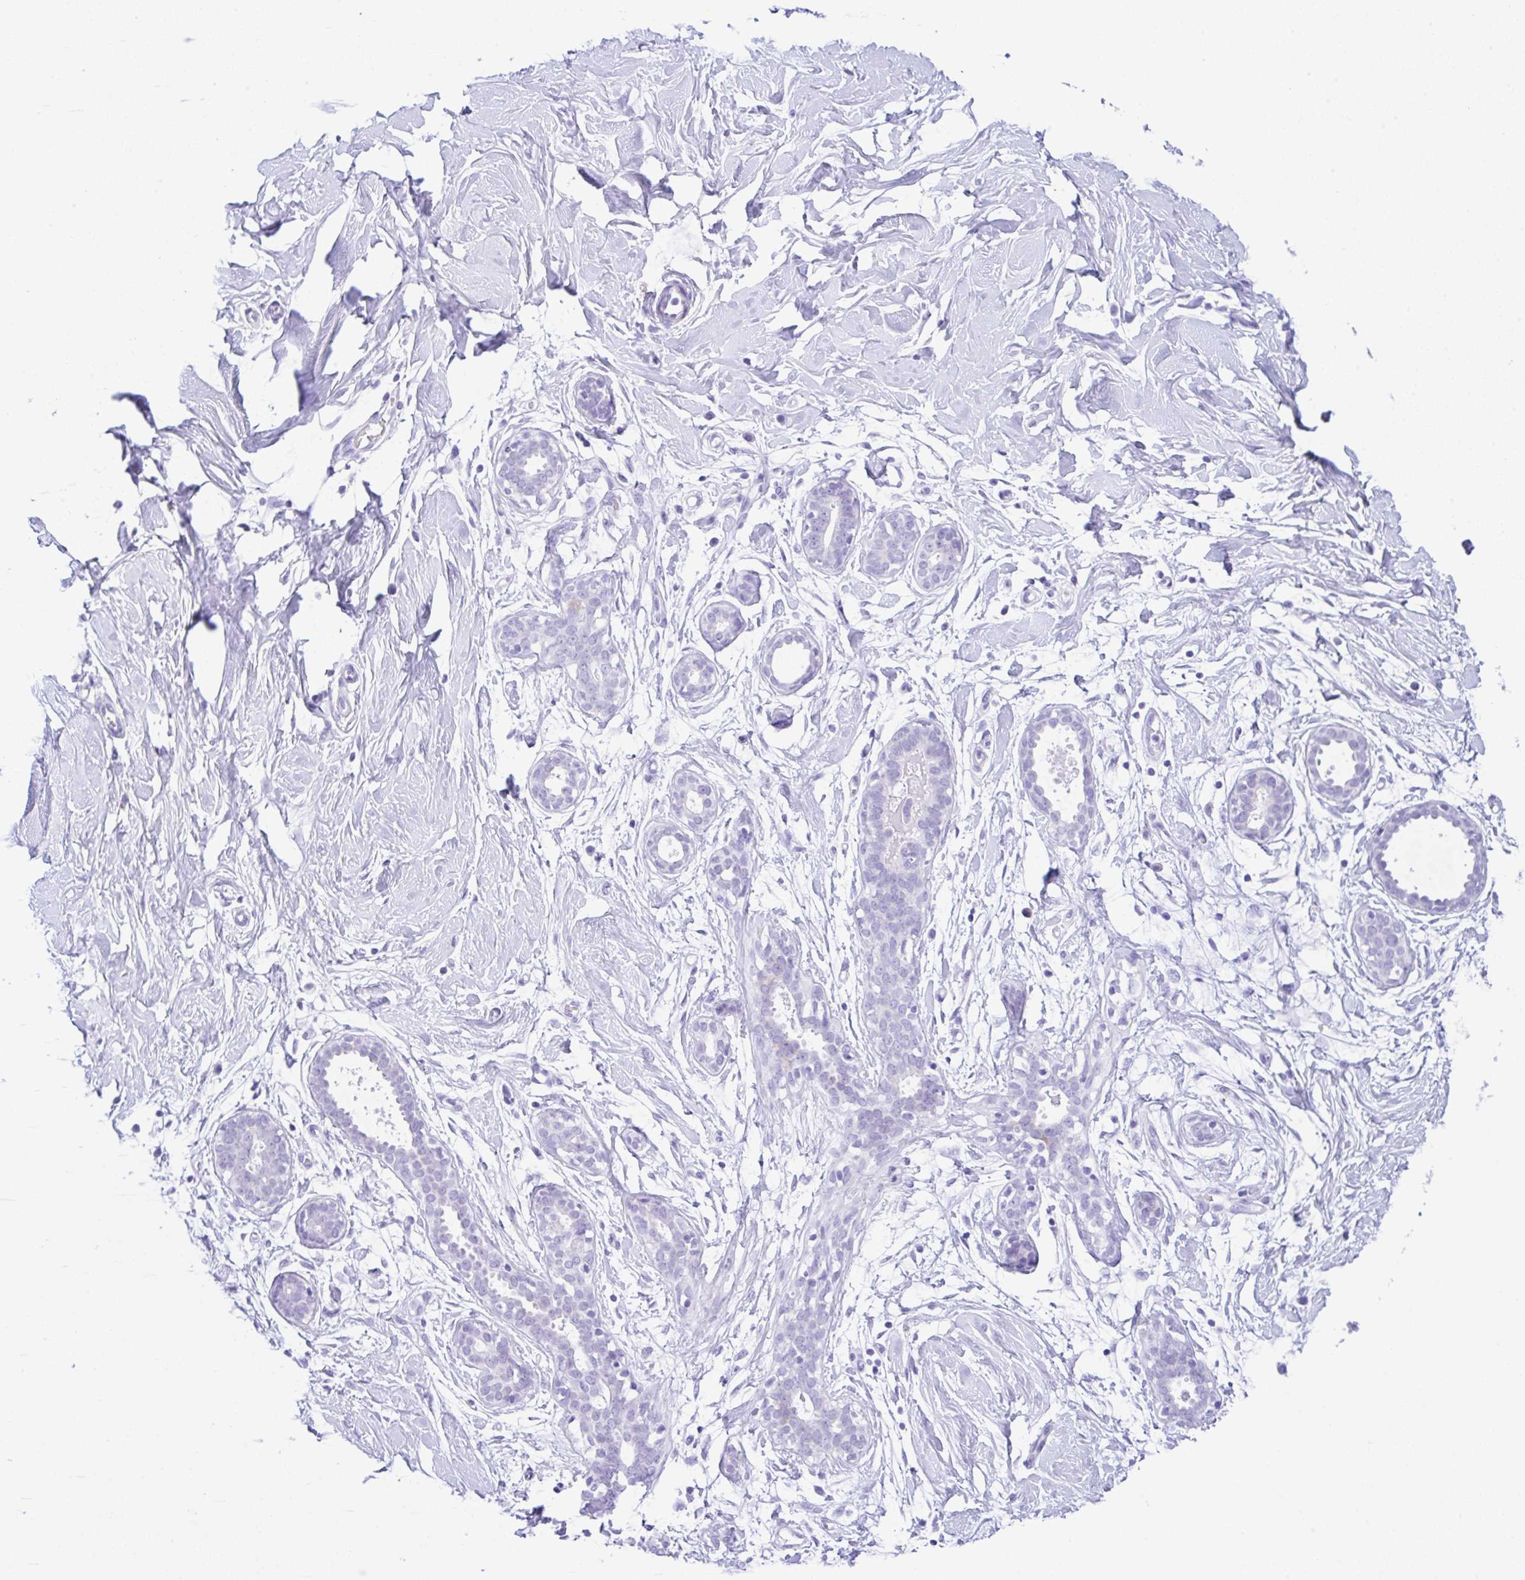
{"staining": {"intensity": "negative", "quantity": "none", "location": "none"}, "tissue": "breast", "cell_type": "Adipocytes", "image_type": "normal", "snomed": [{"axis": "morphology", "description": "Normal tissue, NOS"}, {"axis": "topography", "description": "Breast"}], "caption": "IHC photomicrograph of unremarkable breast stained for a protein (brown), which reveals no positivity in adipocytes.", "gene": "RRM2", "patient": {"sex": "female", "age": 27}}